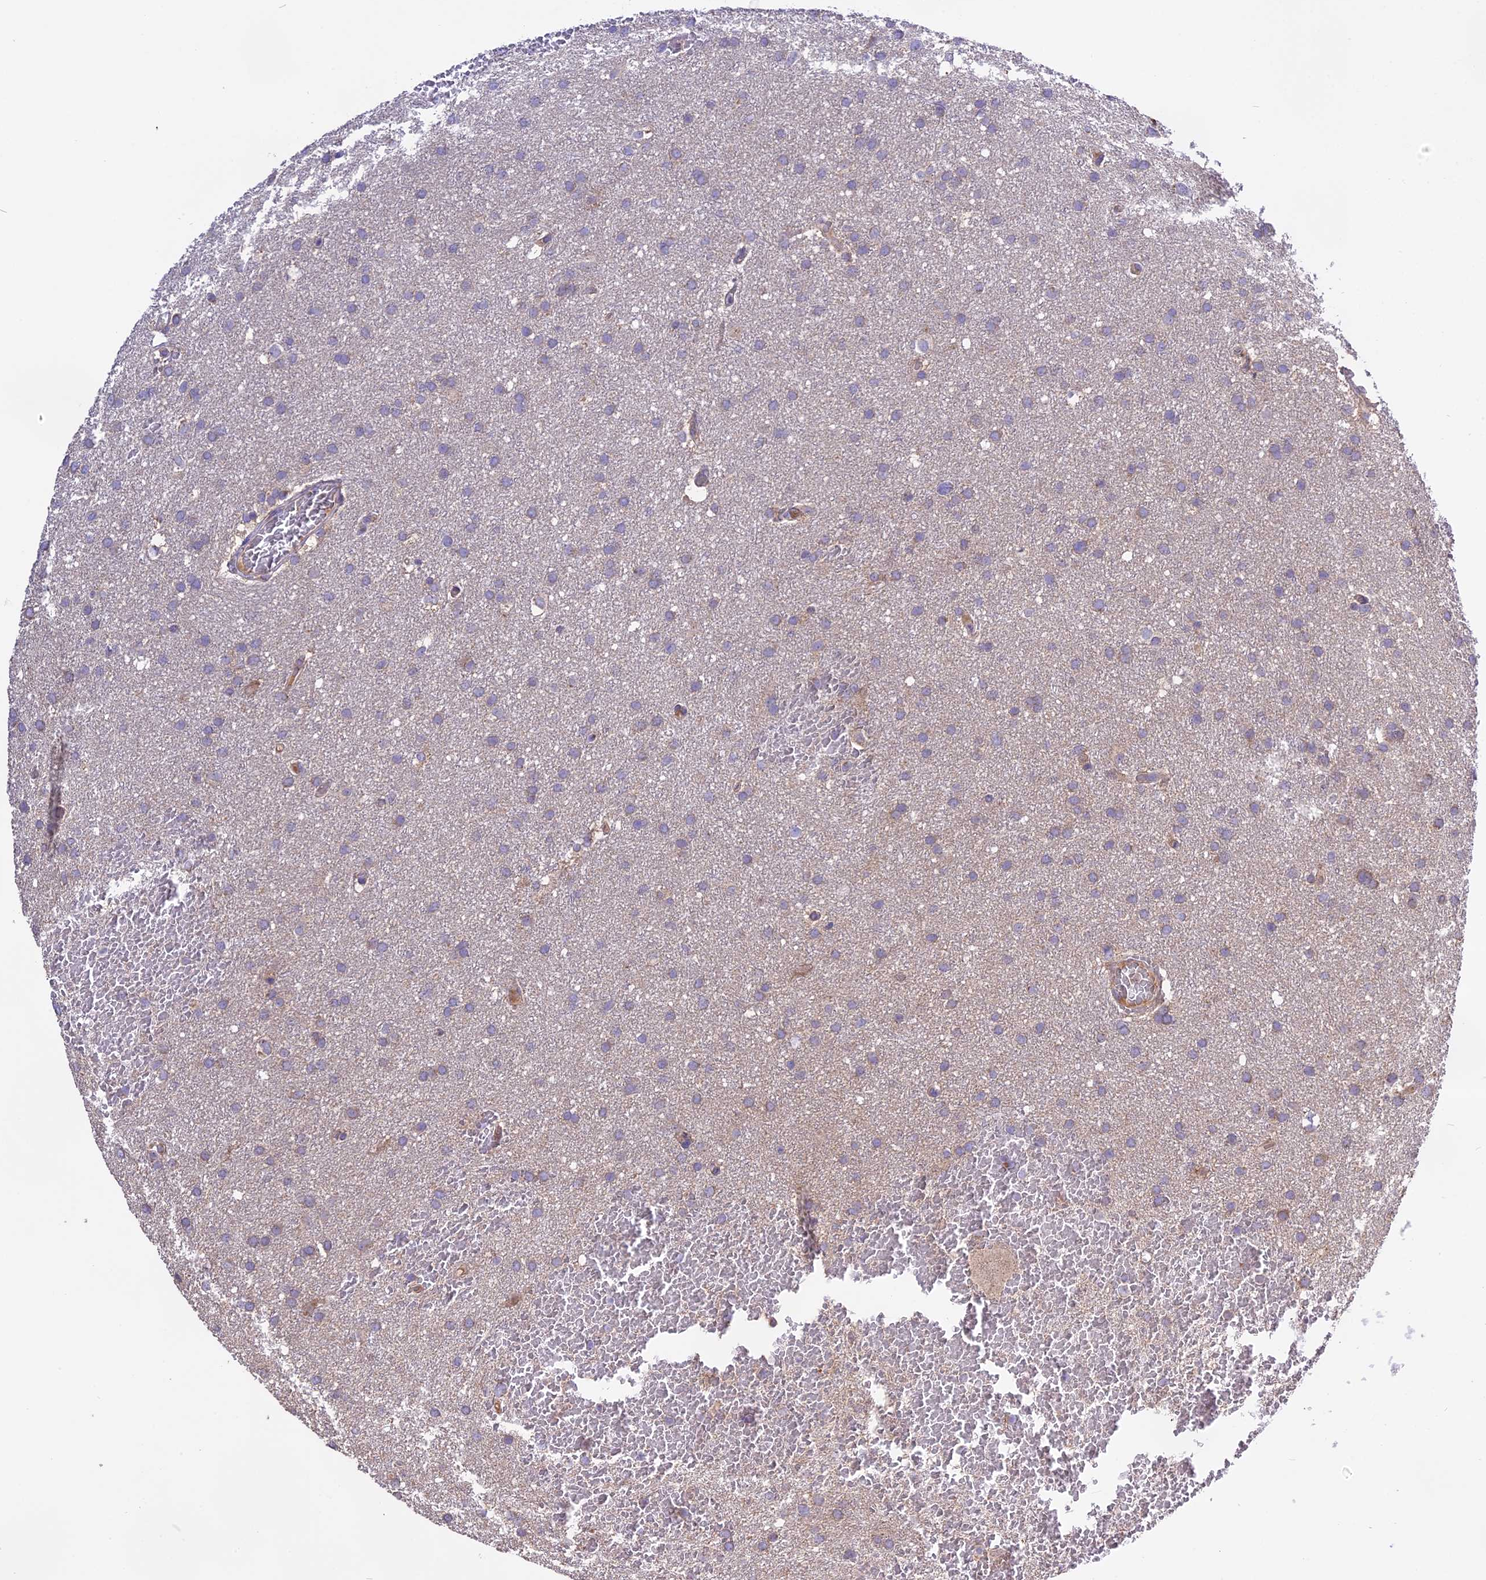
{"staining": {"intensity": "weak", "quantity": "25%-75%", "location": "cytoplasmic/membranous"}, "tissue": "glioma", "cell_type": "Tumor cells", "image_type": "cancer", "snomed": [{"axis": "morphology", "description": "Glioma, malignant, High grade"}, {"axis": "topography", "description": "Cerebral cortex"}], "caption": "Malignant glioma (high-grade) was stained to show a protein in brown. There is low levels of weak cytoplasmic/membranous positivity in approximately 25%-75% of tumor cells. (DAB IHC with brightfield microscopy, high magnification).", "gene": "NUDT8", "patient": {"sex": "female", "age": 36}}